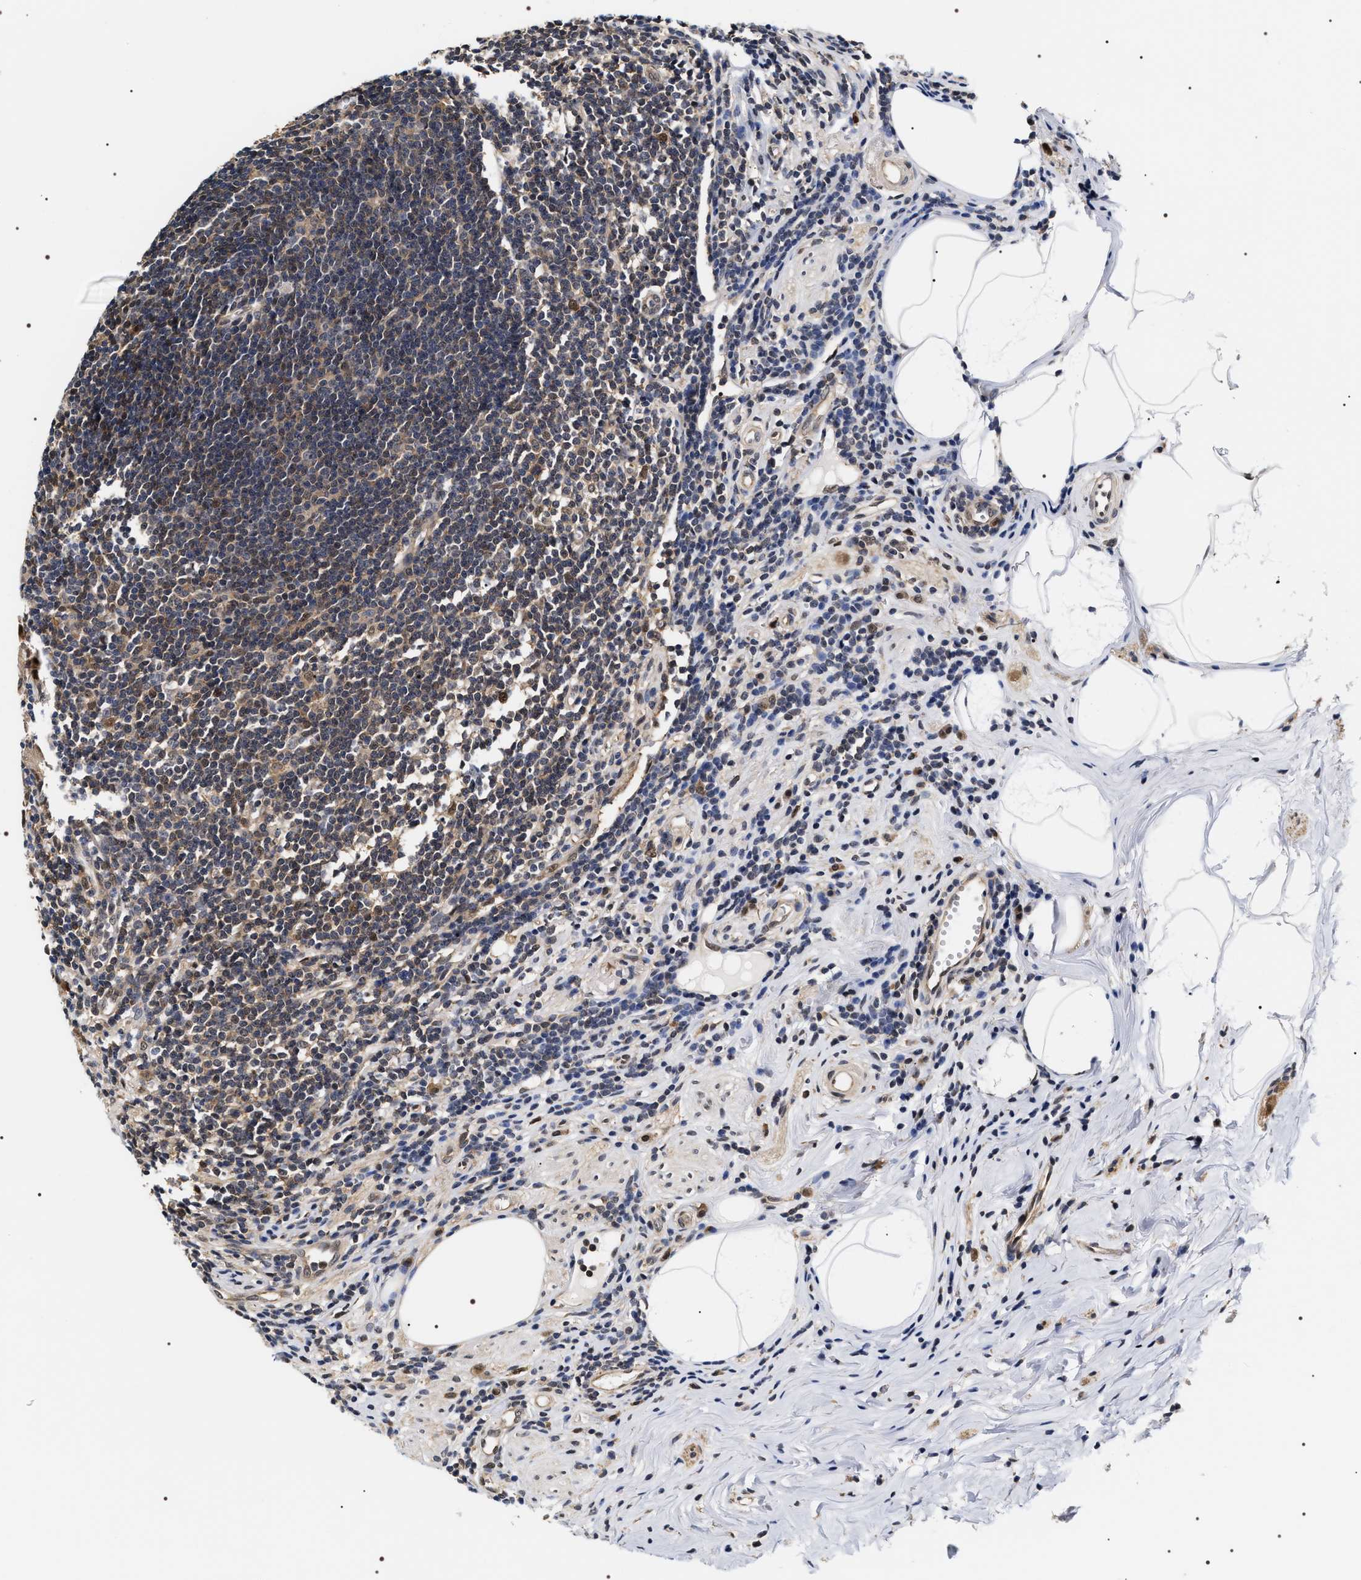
{"staining": {"intensity": "moderate", "quantity": ">75%", "location": "cytoplasmic/membranous,nuclear"}, "tissue": "appendix", "cell_type": "Glandular cells", "image_type": "normal", "snomed": [{"axis": "morphology", "description": "Normal tissue, NOS"}, {"axis": "topography", "description": "Appendix"}], "caption": "Immunohistochemical staining of unremarkable appendix displays medium levels of moderate cytoplasmic/membranous,nuclear expression in about >75% of glandular cells. The protein is shown in brown color, while the nuclei are stained blue.", "gene": "BAG6", "patient": {"sex": "female", "age": 50}}